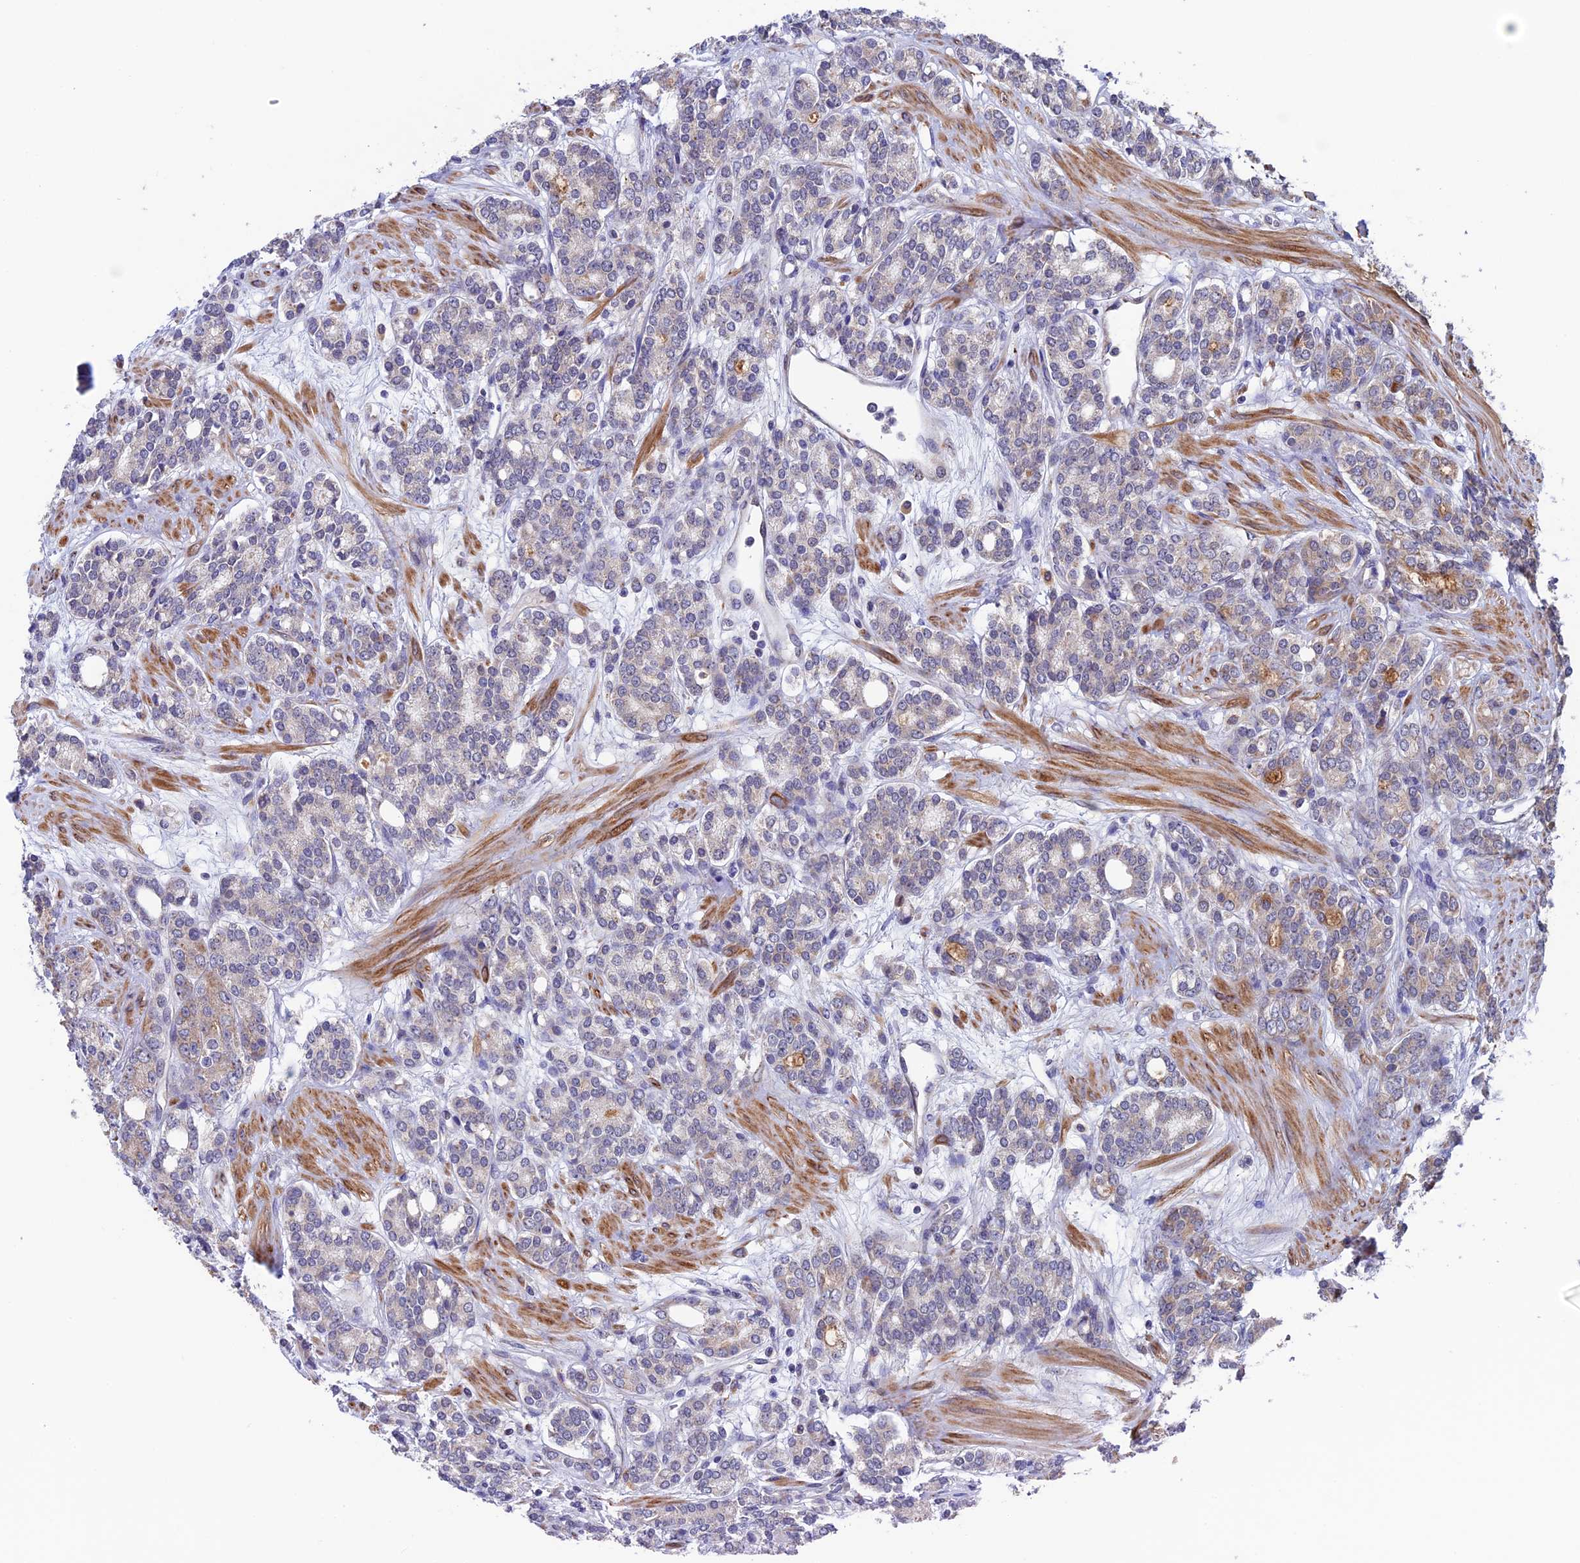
{"staining": {"intensity": "moderate", "quantity": "<25%", "location": "cytoplasmic/membranous"}, "tissue": "prostate cancer", "cell_type": "Tumor cells", "image_type": "cancer", "snomed": [{"axis": "morphology", "description": "Adenocarcinoma, High grade"}, {"axis": "topography", "description": "Prostate"}], "caption": "Tumor cells exhibit low levels of moderate cytoplasmic/membranous staining in about <25% of cells in human prostate adenocarcinoma (high-grade).", "gene": "RNF17", "patient": {"sex": "male", "age": 62}}